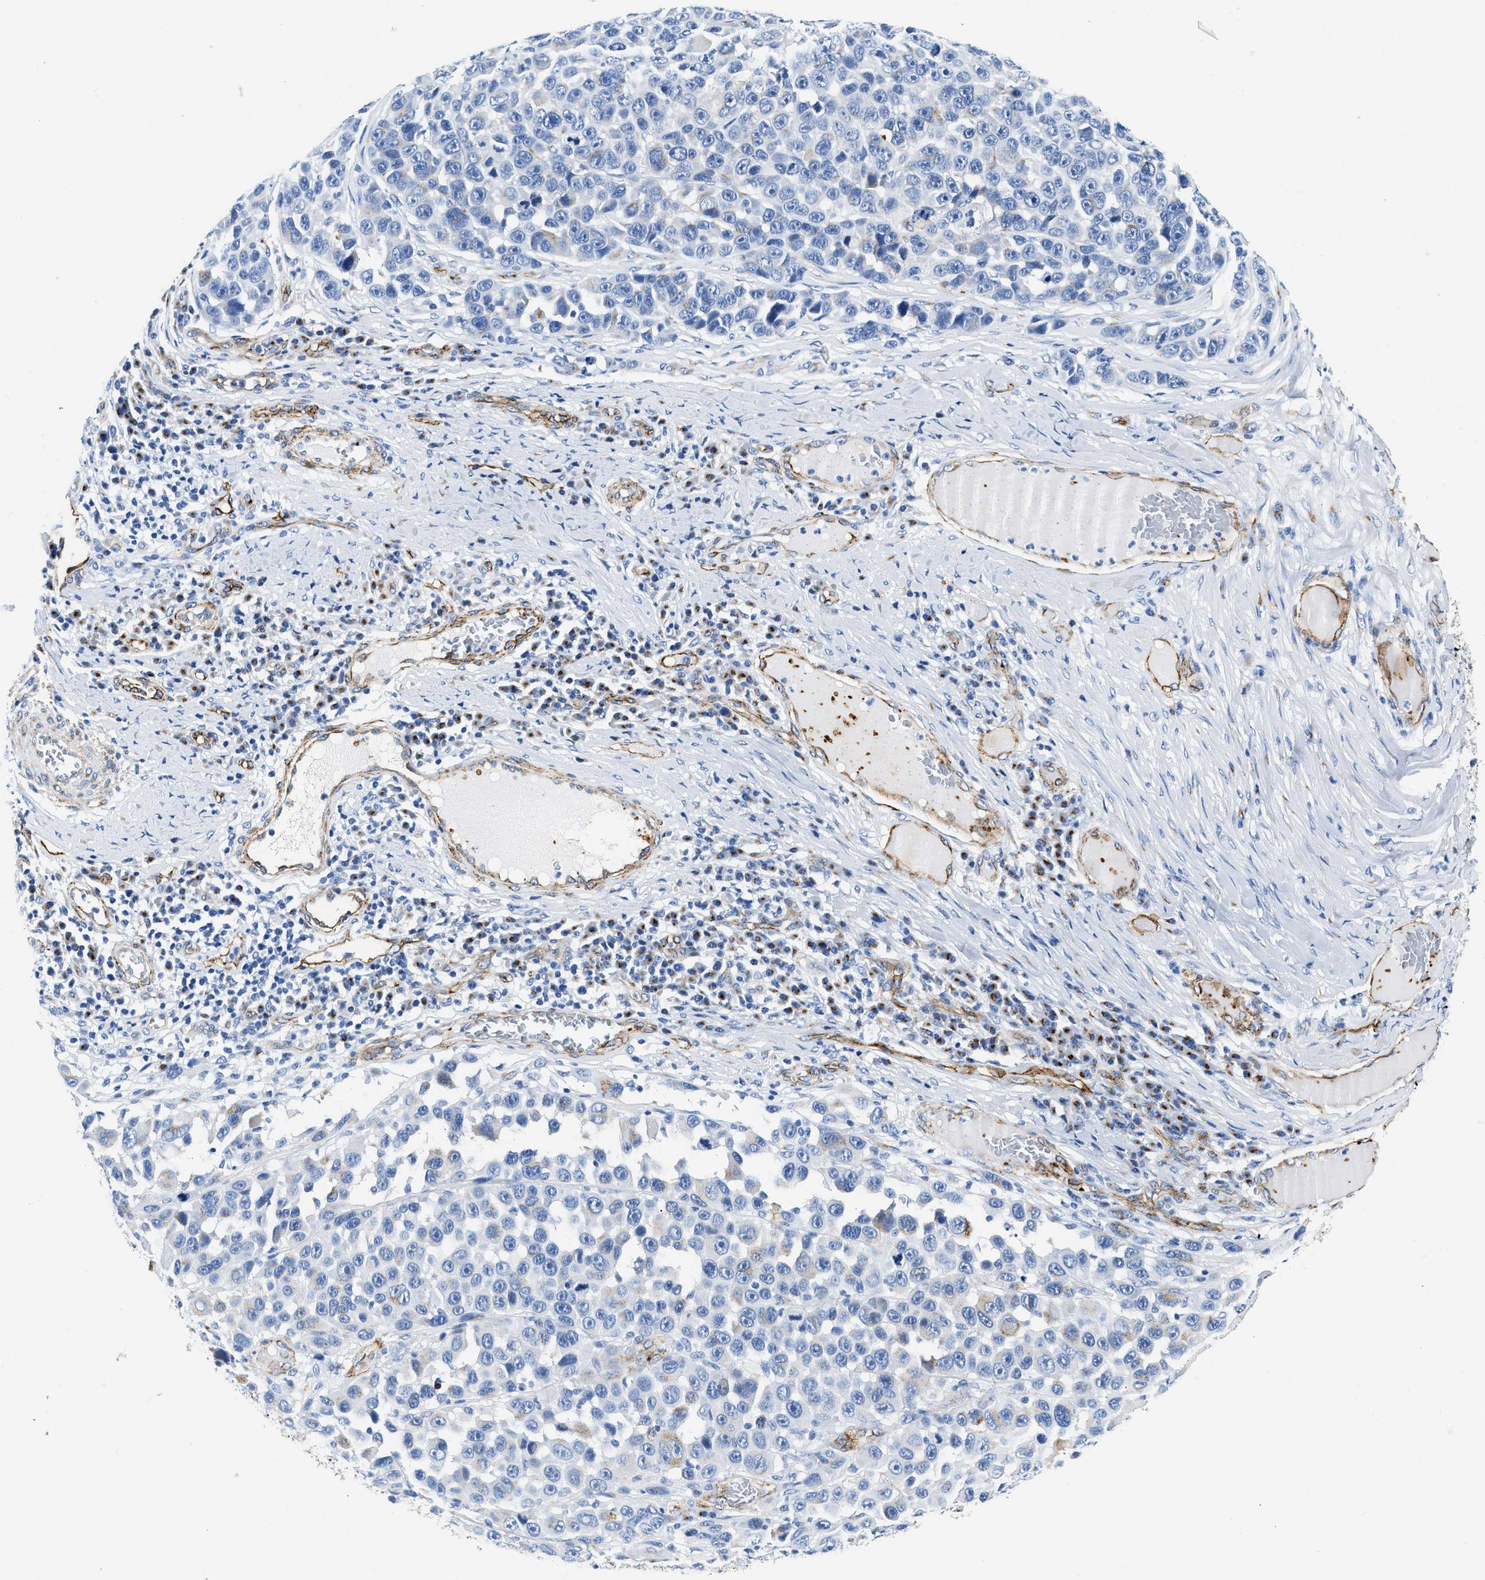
{"staining": {"intensity": "negative", "quantity": "none", "location": "none"}, "tissue": "melanoma", "cell_type": "Tumor cells", "image_type": "cancer", "snomed": [{"axis": "morphology", "description": "Malignant melanoma, NOS"}, {"axis": "topography", "description": "Skin"}], "caption": "The photomicrograph reveals no significant staining in tumor cells of melanoma. Nuclei are stained in blue.", "gene": "TVP23B", "patient": {"sex": "male", "age": 53}}